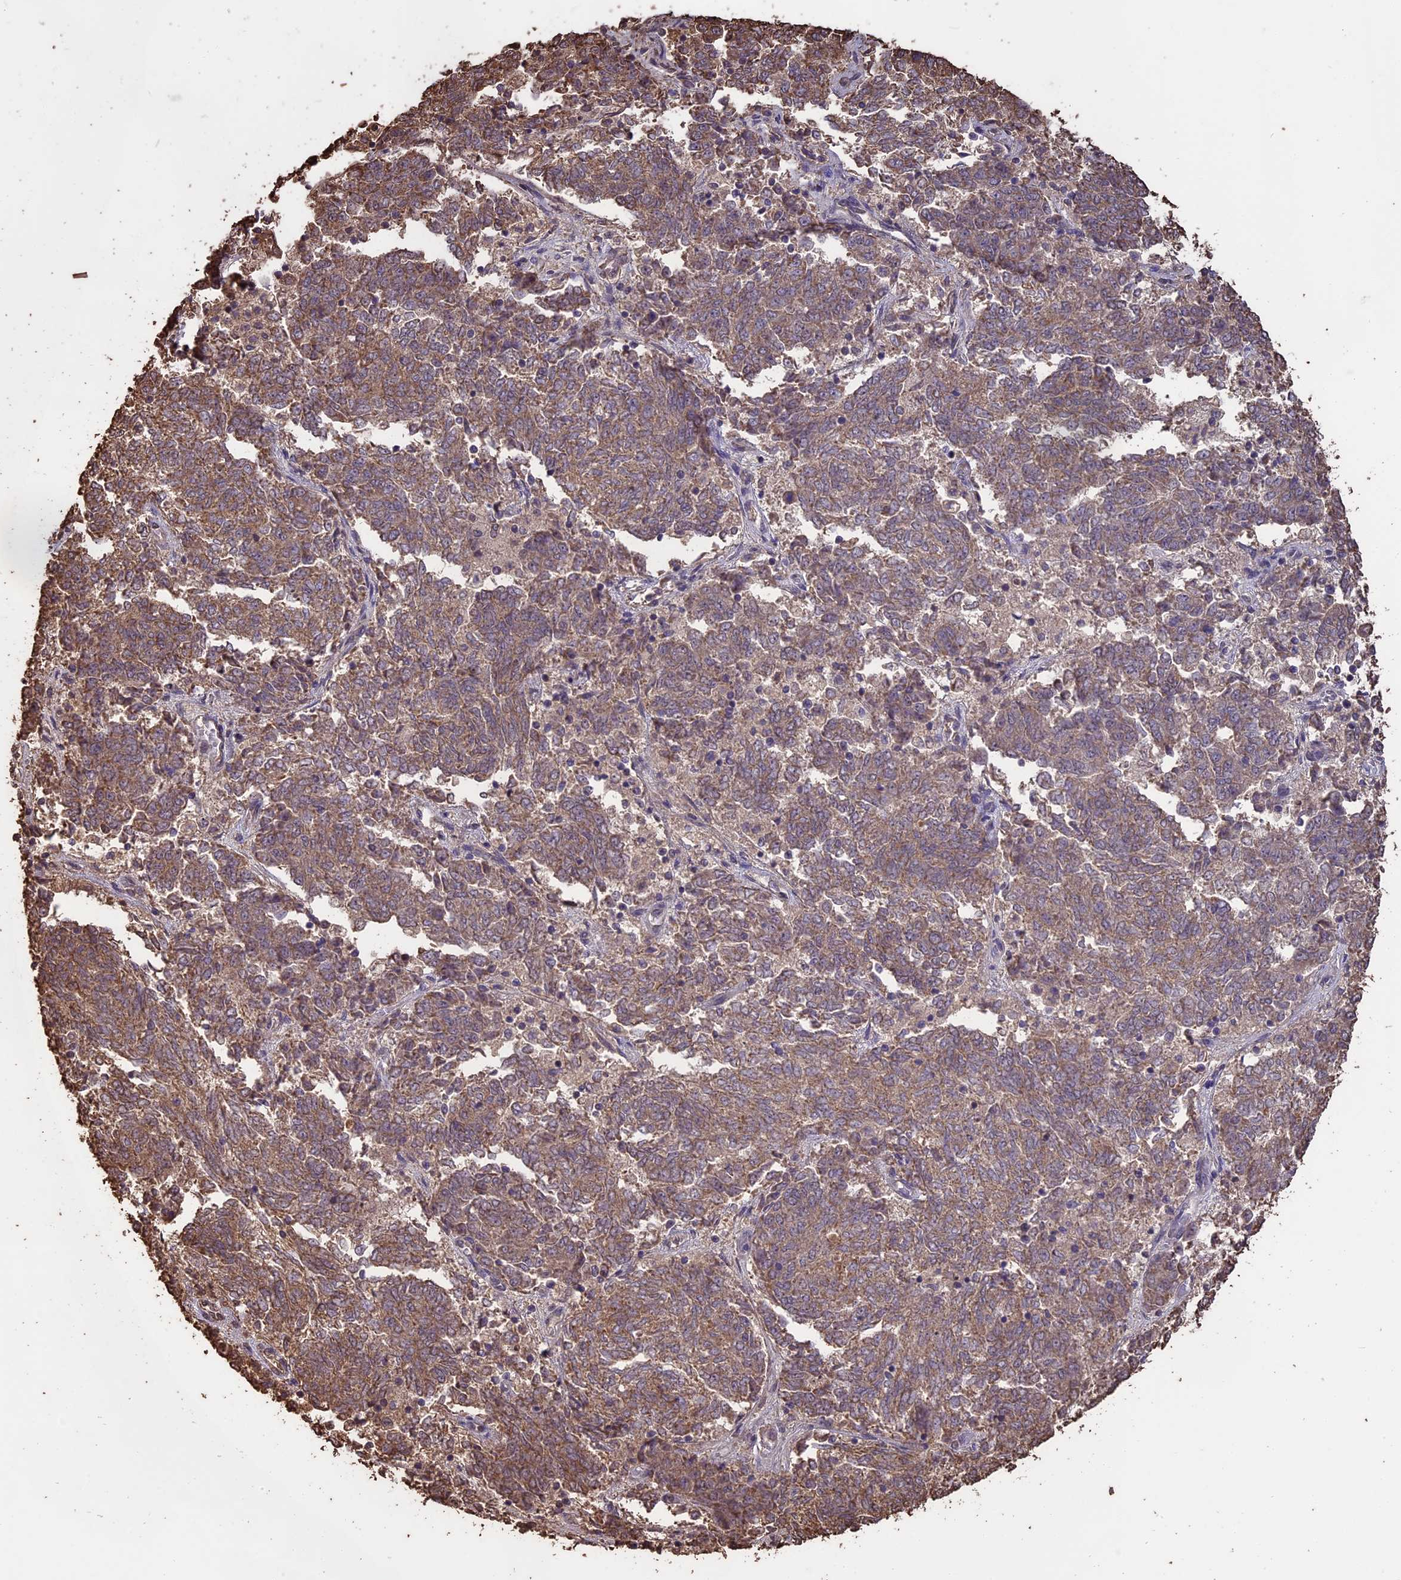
{"staining": {"intensity": "moderate", "quantity": ">75%", "location": "cytoplasmic/membranous"}, "tissue": "endometrial cancer", "cell_type": "Tumor cells", "image_type": "cancer", "snomed": [{"axis": "morphology", "description": "Adenocarcinoma, NOS"}, {"axis": "topography", "description": "Endometrium"}], "caption": "IHC micrograph of adenocarcinoma (endometrial) stained for a protein (brown), which displays medium levels of moderate cytoplasmic/membranous expression in approximately >75% of tumor cells.", "gene": "PGPEP1L", "patient": {"sex": "female", "age": 80}}